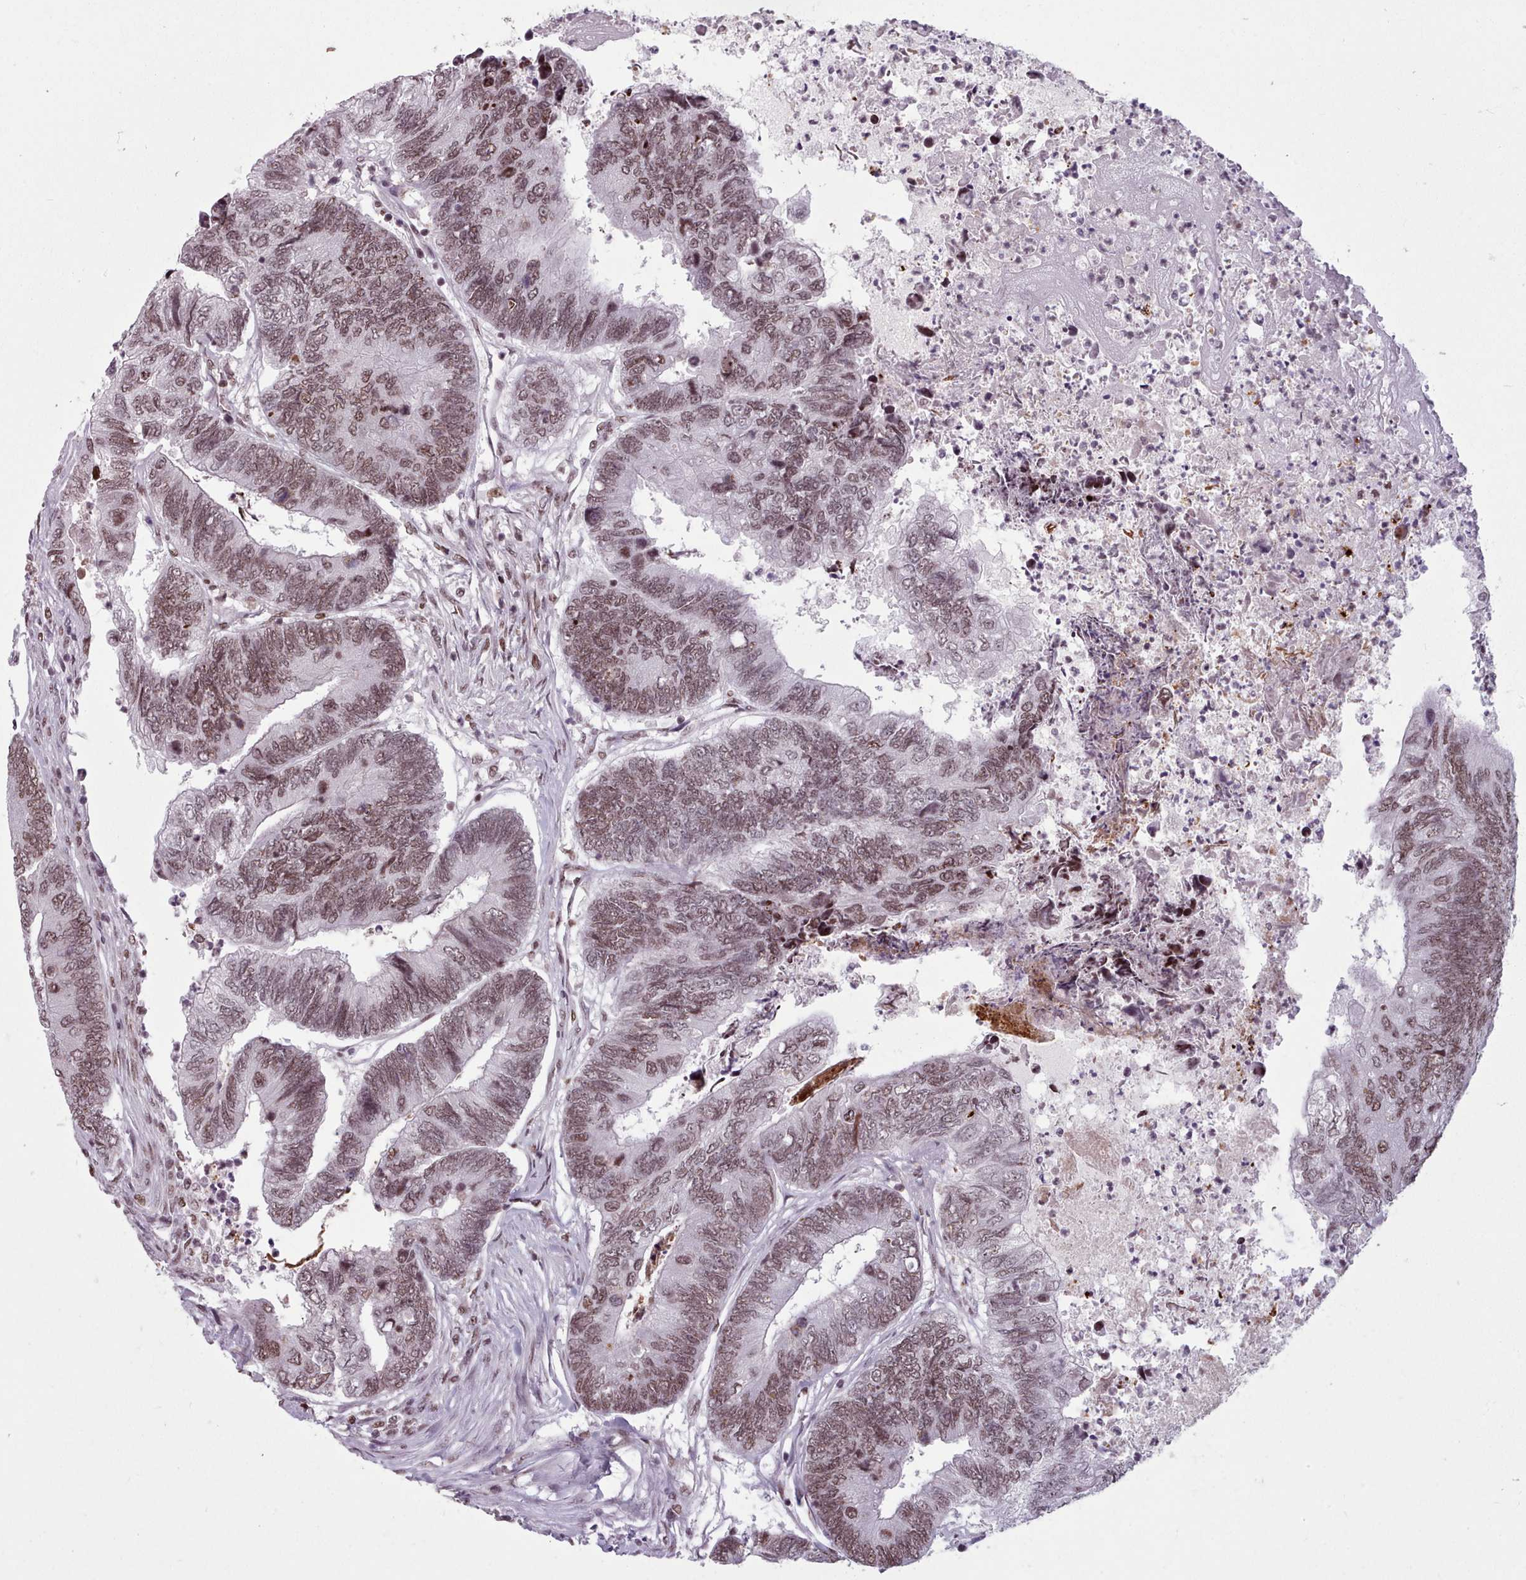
{"staining": {"intensity": "moderate", "quantity": ">75%", "location": "nuclear"}, "tissue": "colorectal cancer", "cell_type": "Tumor cells", "image_type": "cancer", "snomed": [{"axis": "morphology", "description": "Adenocarcinoma, NOS"}, {"axis": "topography", "description": "Colon"}], "caption": "High-power microscopy captured an IHC micrograph of adenocarcinoma (colorectal), revealing moderate nuclear staining in approximately >75% of tumor cells.", "gene": "SRRM1", "patient": {"sex": "female", "age": 67}}